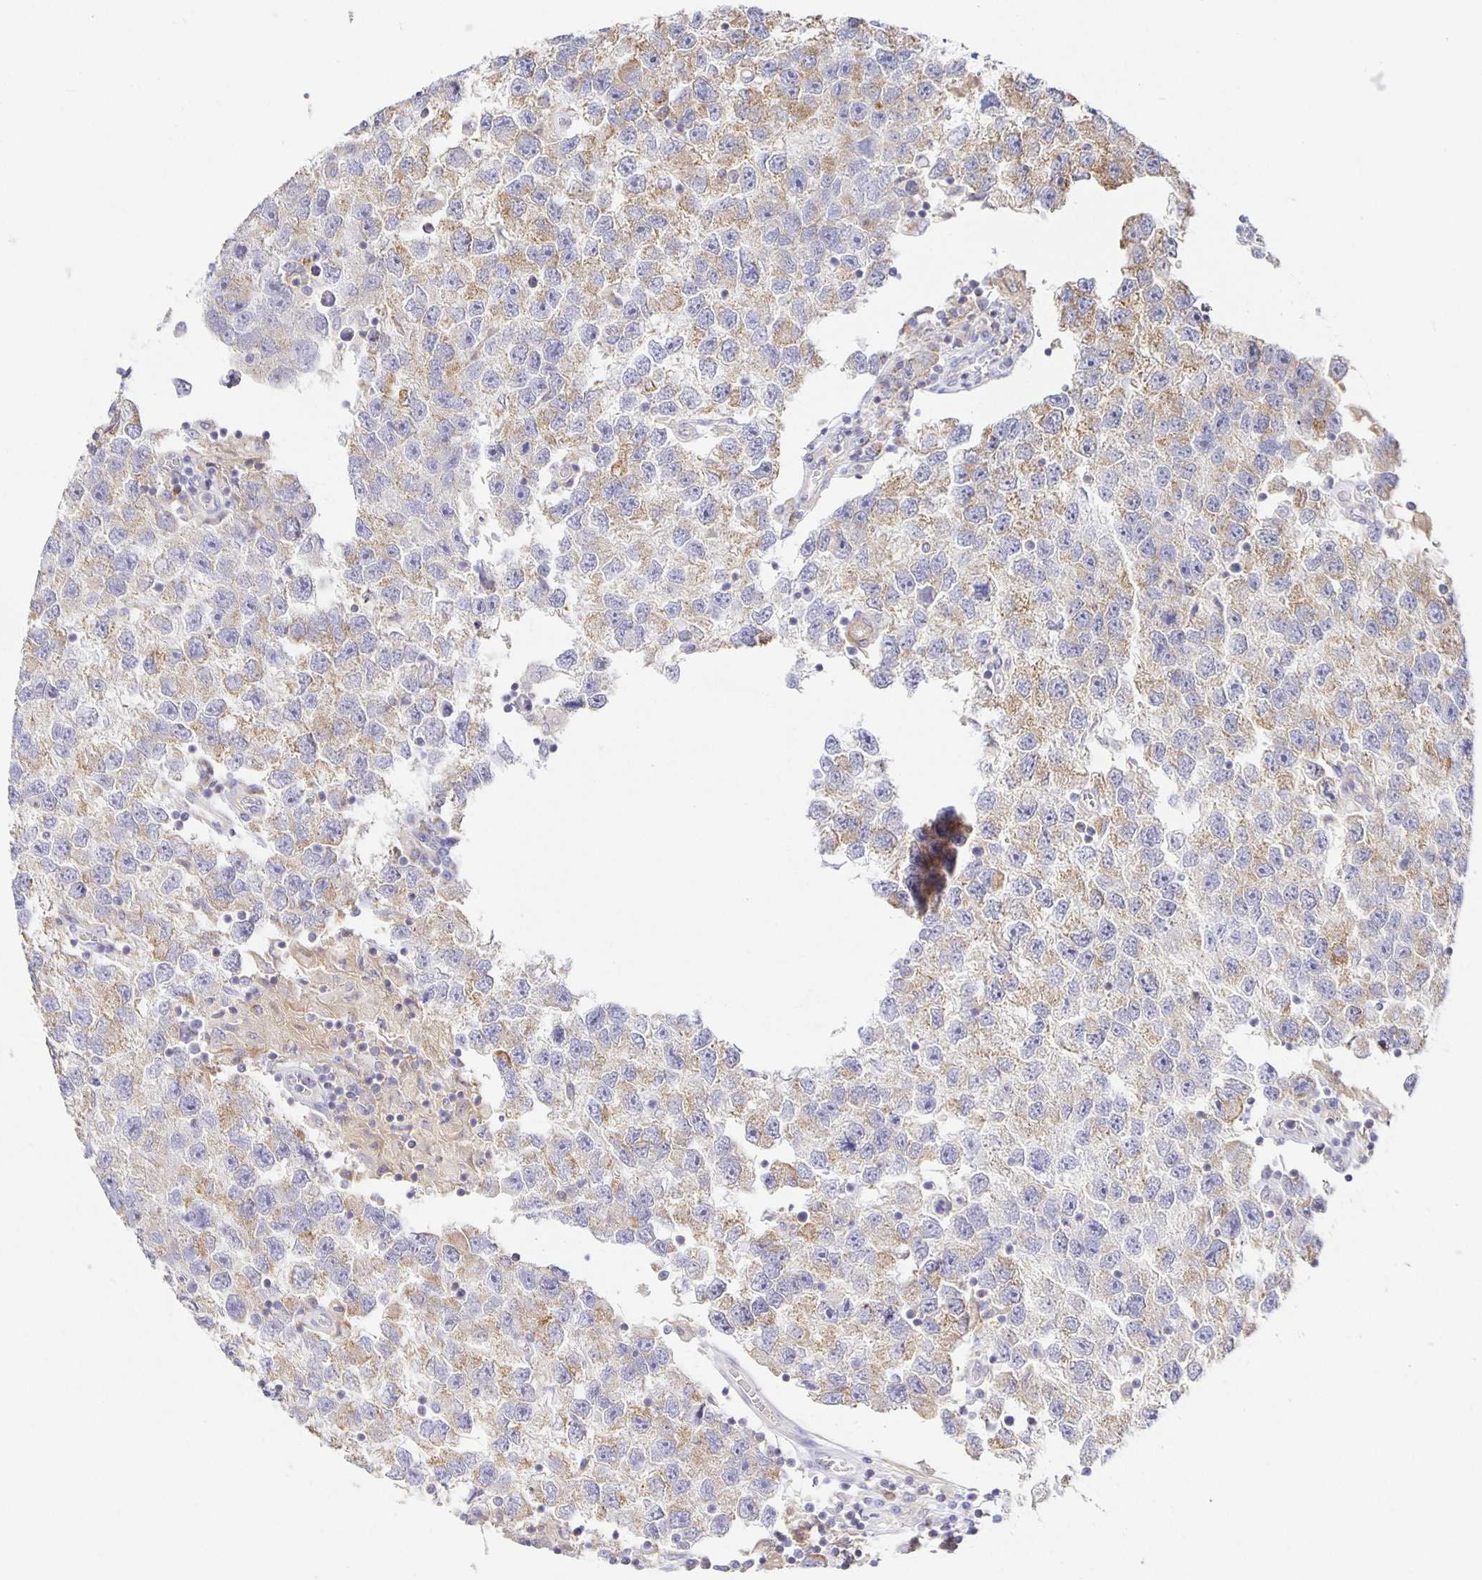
{"staining": {"intensity": "weak", "quantity": "25%-75%", "location": "cytoplasmic/membranous"}, "tissue": "testis cancer", "cell_type": "Tumor cells", "image_type": "cancer", "snomed": [{"axis": "morphology", "description": "Seminoma, NOS"}, {"axis": "topography", "description": "Testis"}], "caption": "Seminoma (testis) was stained to show a protein in brown. There is low levels of weak cytoplasmic/membranous staining in approximately 25%-75% of tumor cells.", "gene": "FLRT3", "patient": {"sex": "male", "age": 26}}